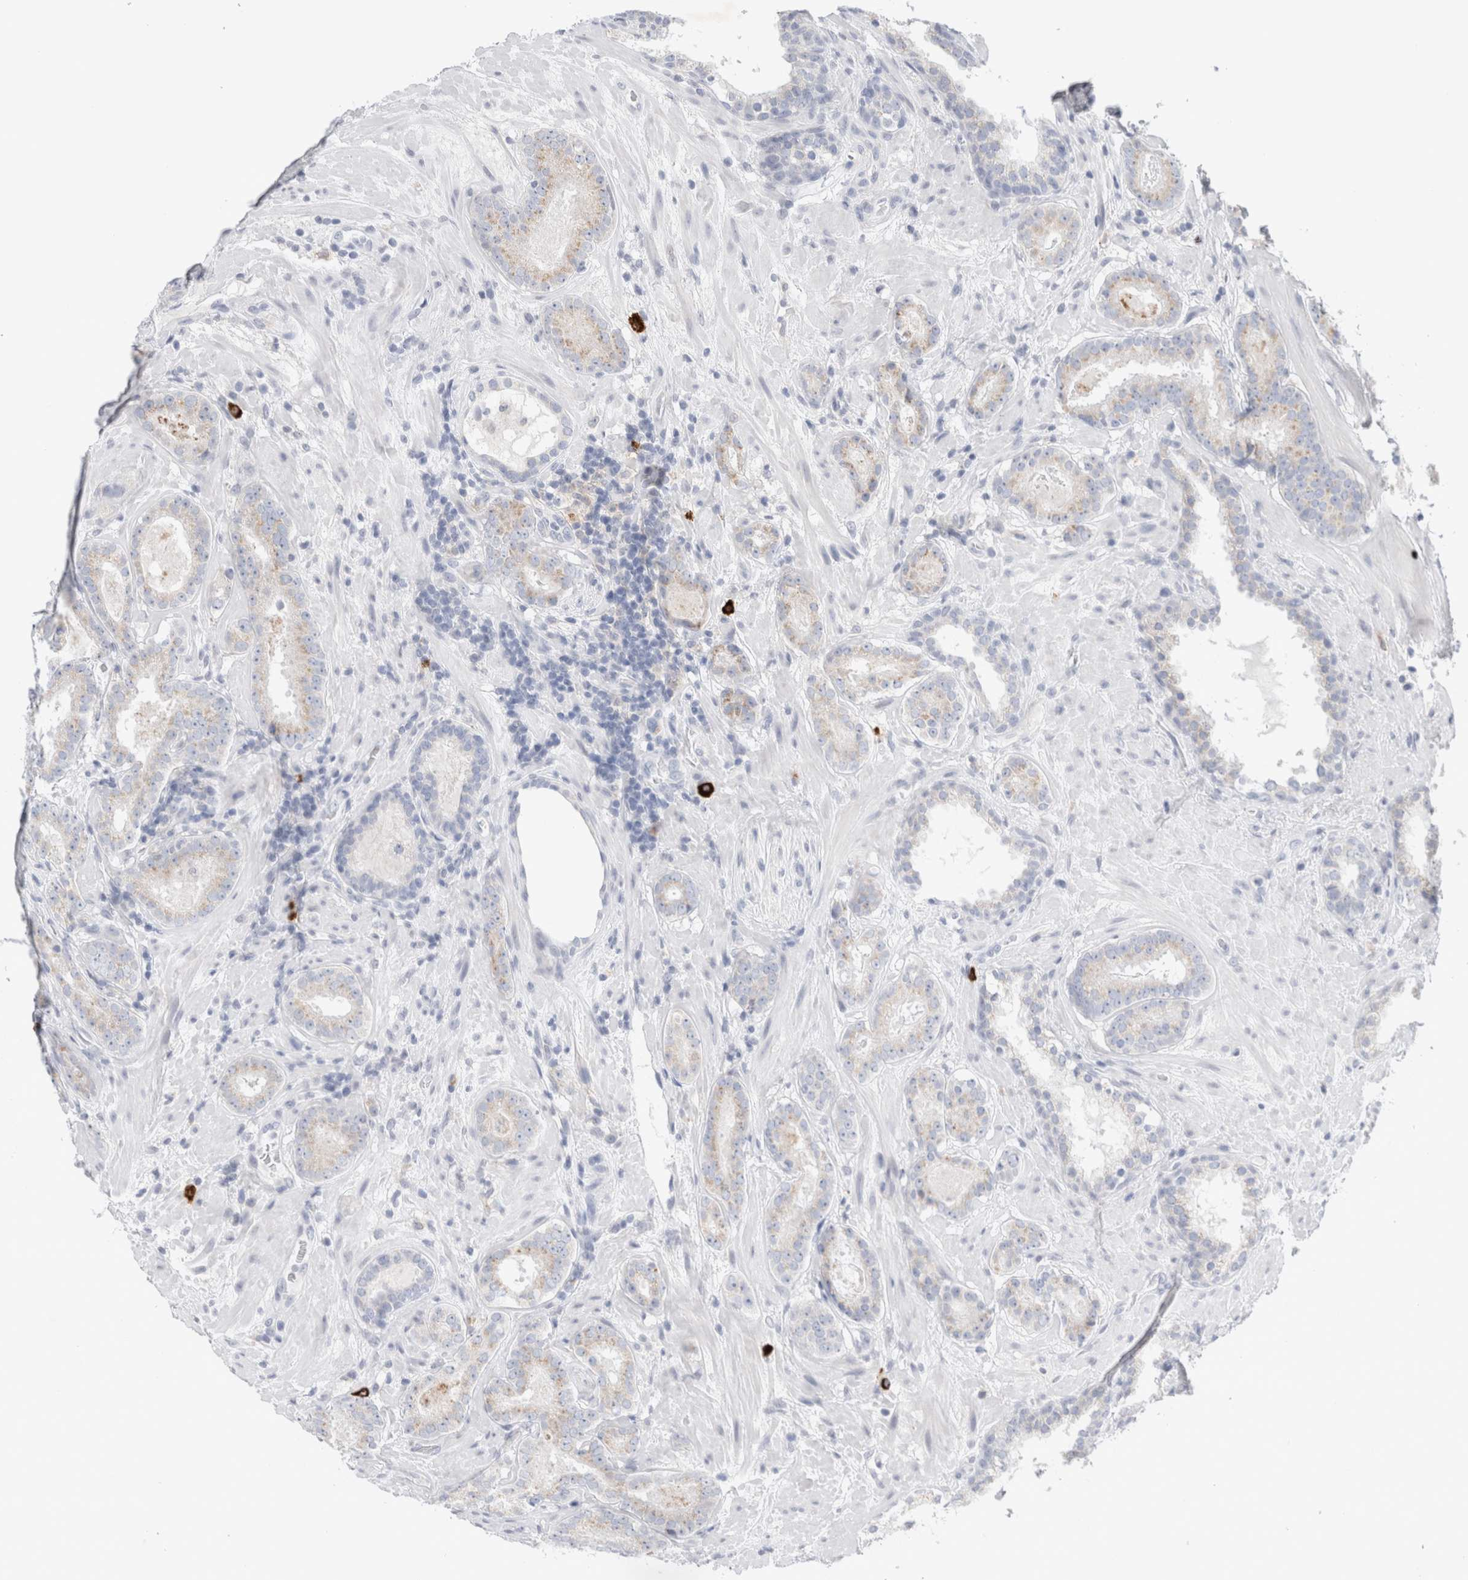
{"staining": {"intensity": "weak", "quantity": "<25%", "location": "cytoplasmic/membranous"}, "tissue": "prostate cancer", "cell_type": "Tumor cells", "image_type": "cancer", "snomed": [{"axis": "morphology", "description": "Adenocarcinoma, Low grade"}, {"axis": "topography", "description": "Prostate"}], "caption": "This micrograph is of prostate cancer (adenocarcinoma (low-grade)) stained with immunohistochemistry to label a protein in brown with the nuclei are counter-stained blue. There is no expression in tumor cells.", "gene": "SLC22A12", "patient": {"sex": "male", "age": 69}}